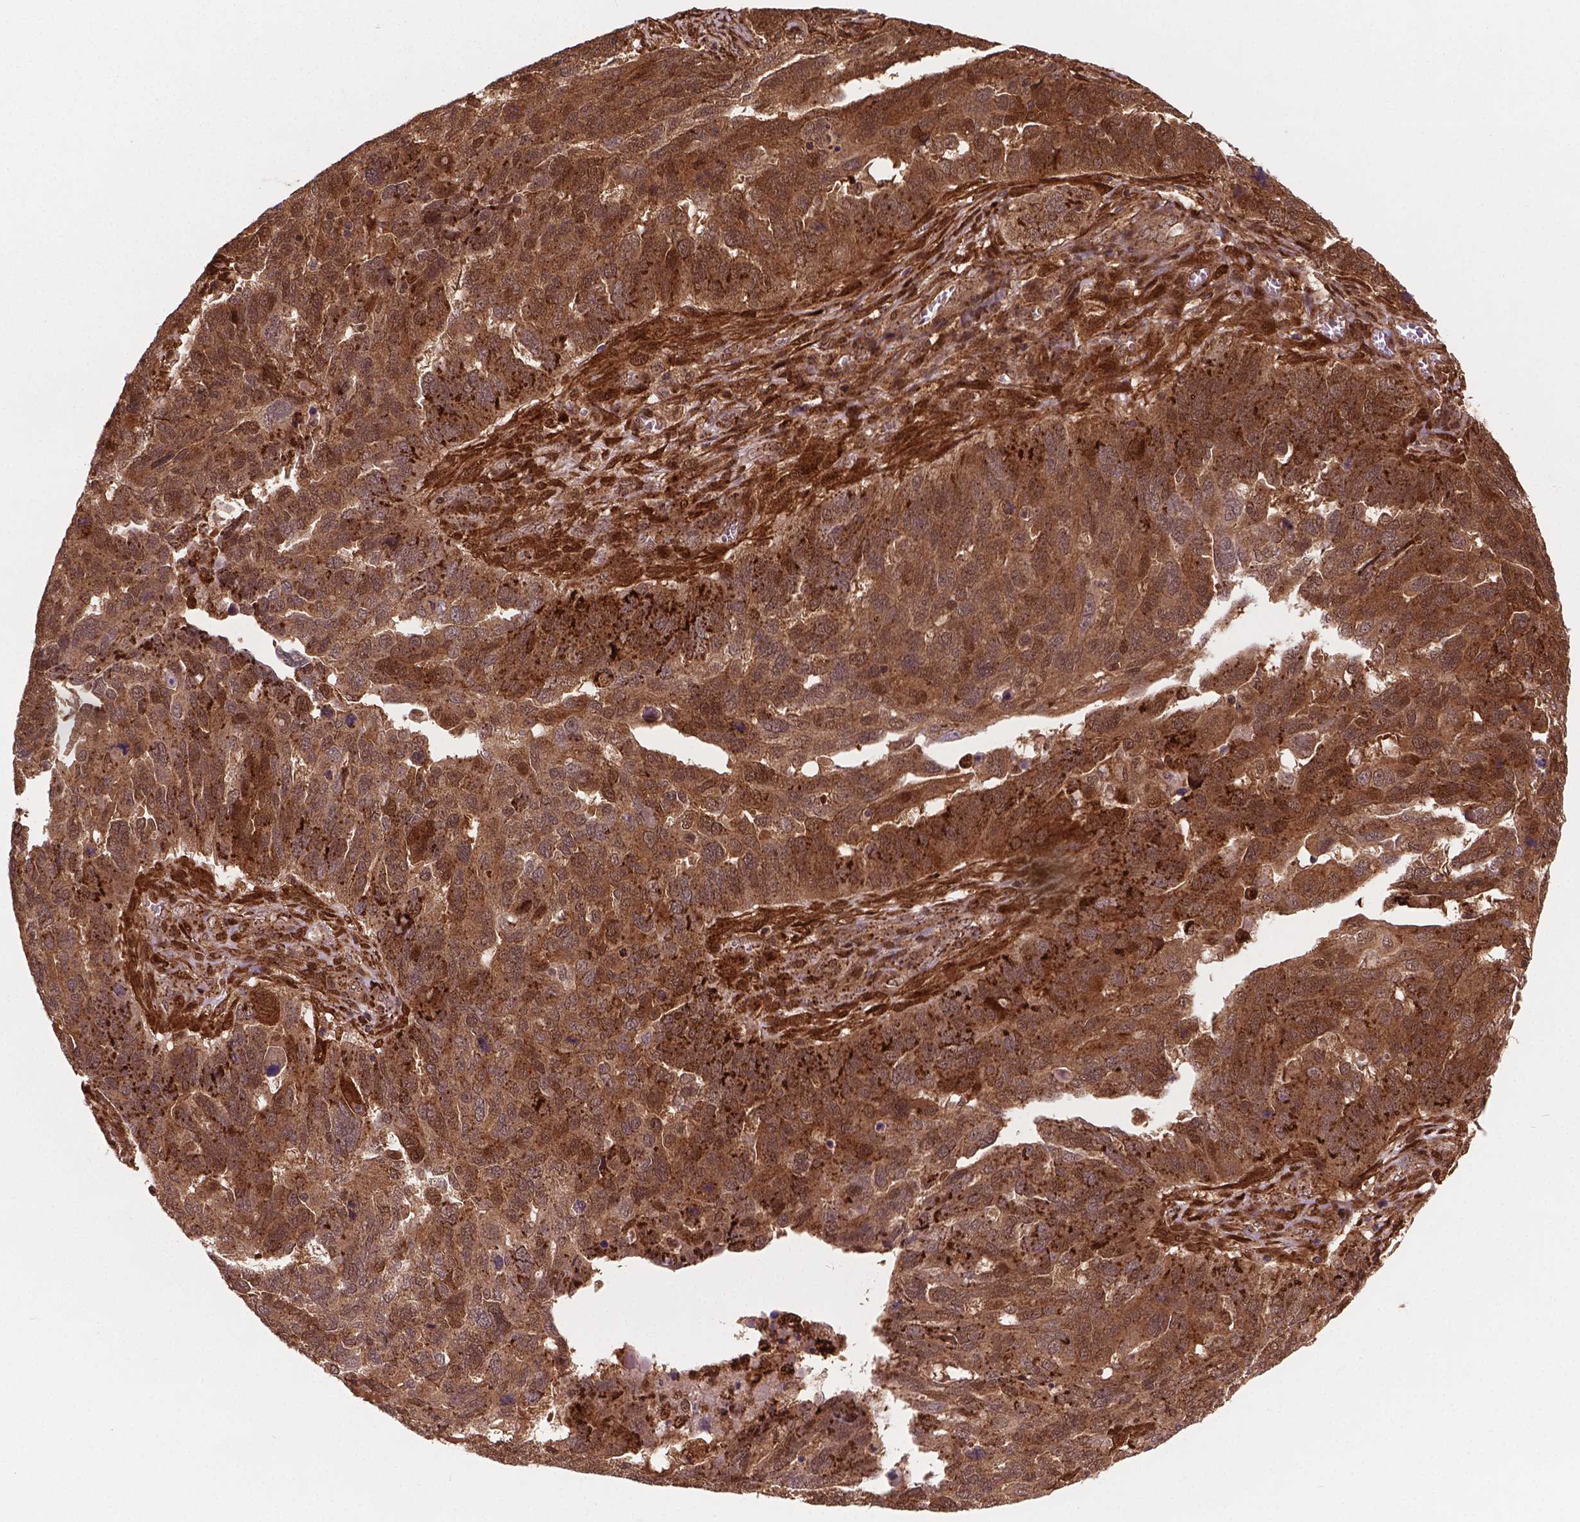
{"staining": {"intensity": "moderate", "quantity": ">75%", "location": "cytoplasmic/membranous,nuclear"}, "tissue": "ovarian cancer", "cell_type": "Tumor cells", "image_type": "cancer", "snomed": [{"axis": "morphology", "description": "Carcinoma, endometroid"}, {"axis": "topography", "description": "Soft tissue"}, {"axis": "topography", "description": "Ovary"}], "caption": "Ovarian cancer was stained to show a protein in brown. There is medium levels of moderate cytoplasmic/membranous and nuclear positivity in about >75% of tumor cells.", "gene": "PLIN3", "patient": {"sex": "female", "age": 52}}